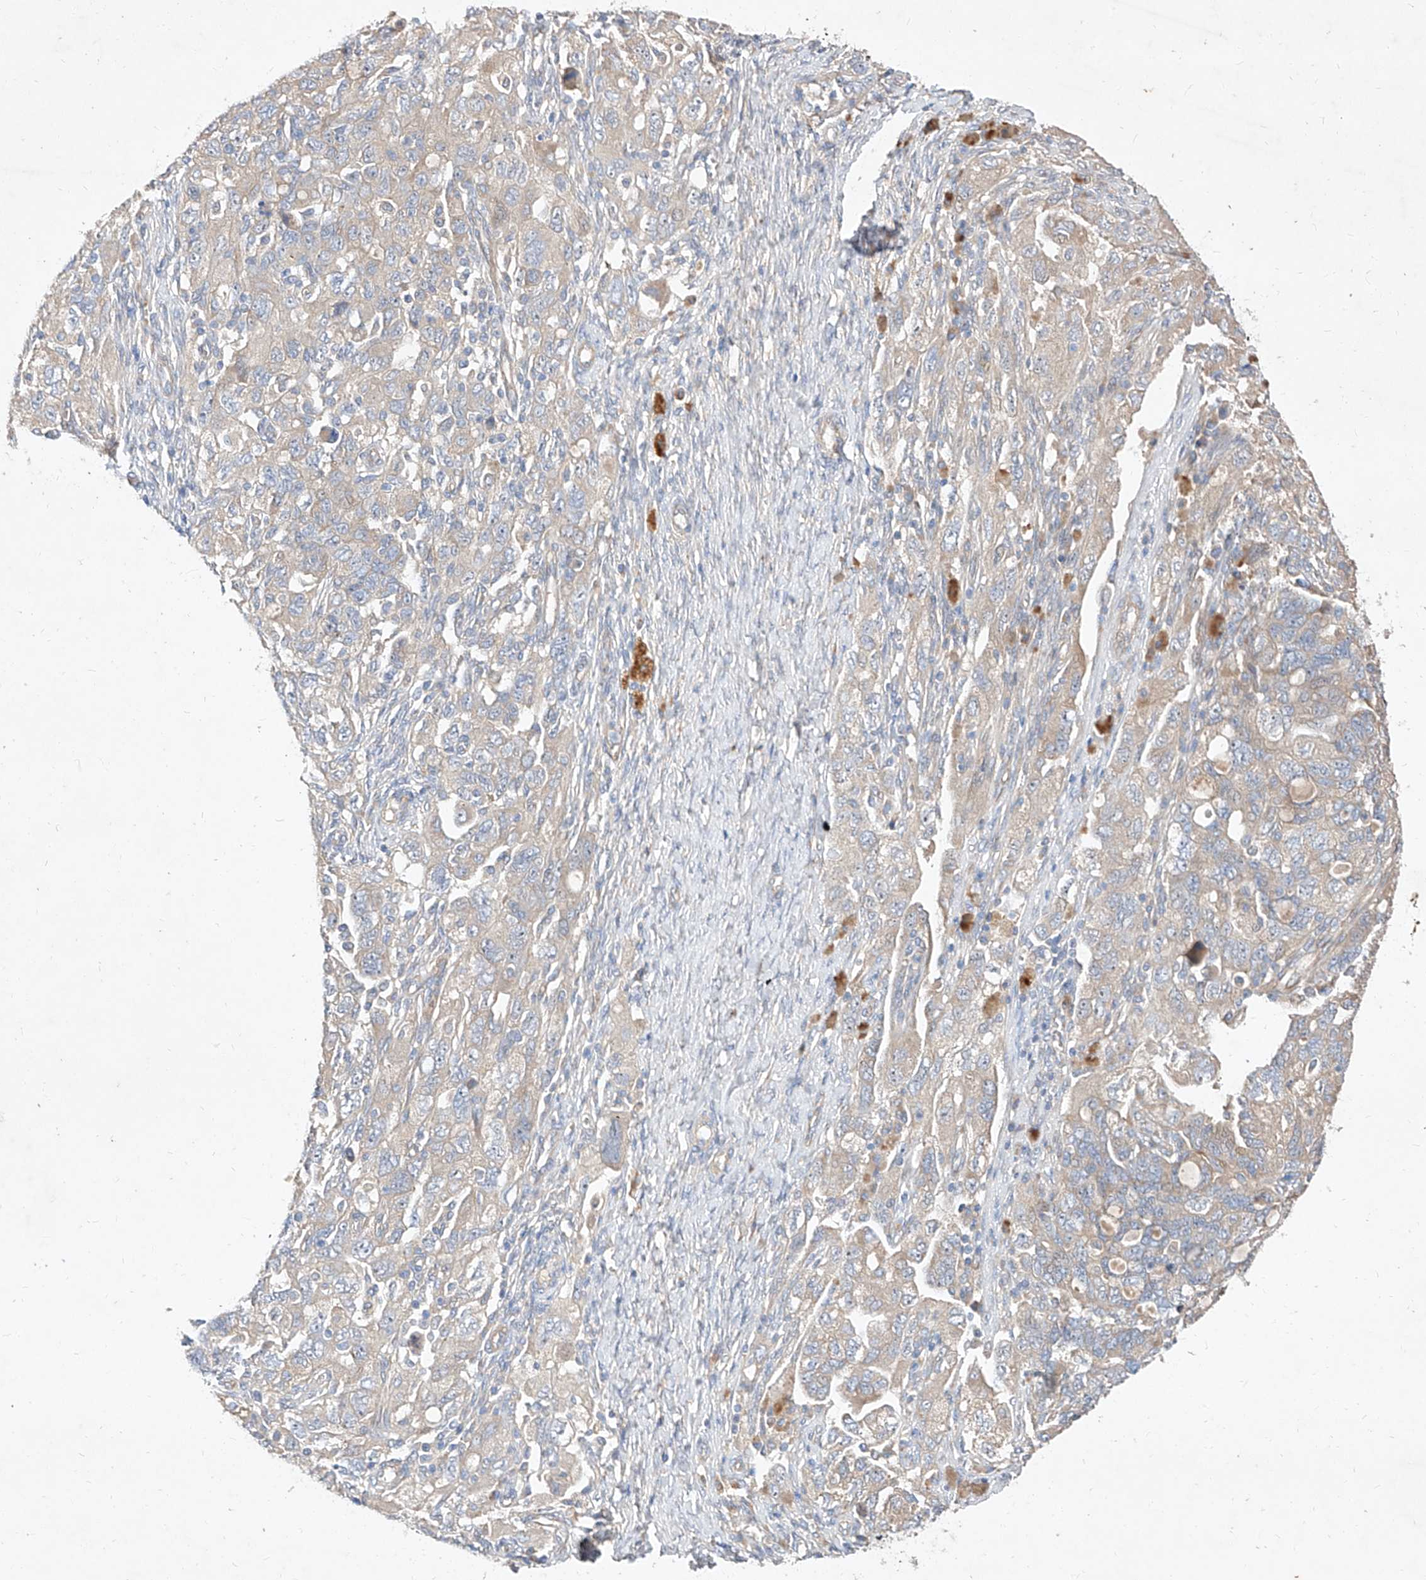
{"staining": {"intensity": "weak", "quantity": "<25%", "location": "cytoplasmic/membranous"}, "tissue": "ovarian cancer", "cell_type": "Tumor cells", "image_type": "cancer", "snomed": [{"axis": "morphology", "description": "Carcinoma, NOS"}, {"axis": "morphology", "description": "Cystadenocarcinoma, serous, NOS"}, {"axis": "topography", "description": "Ovary"}], "caption": "The immunohistochemistry (IHC) micrograph has no significant expression in tumor cells of serous cystadenocarcinoma (ovarian) tissue.", "gene": "DIRAS3", "patient": {"sex": "female", "age": 69}}